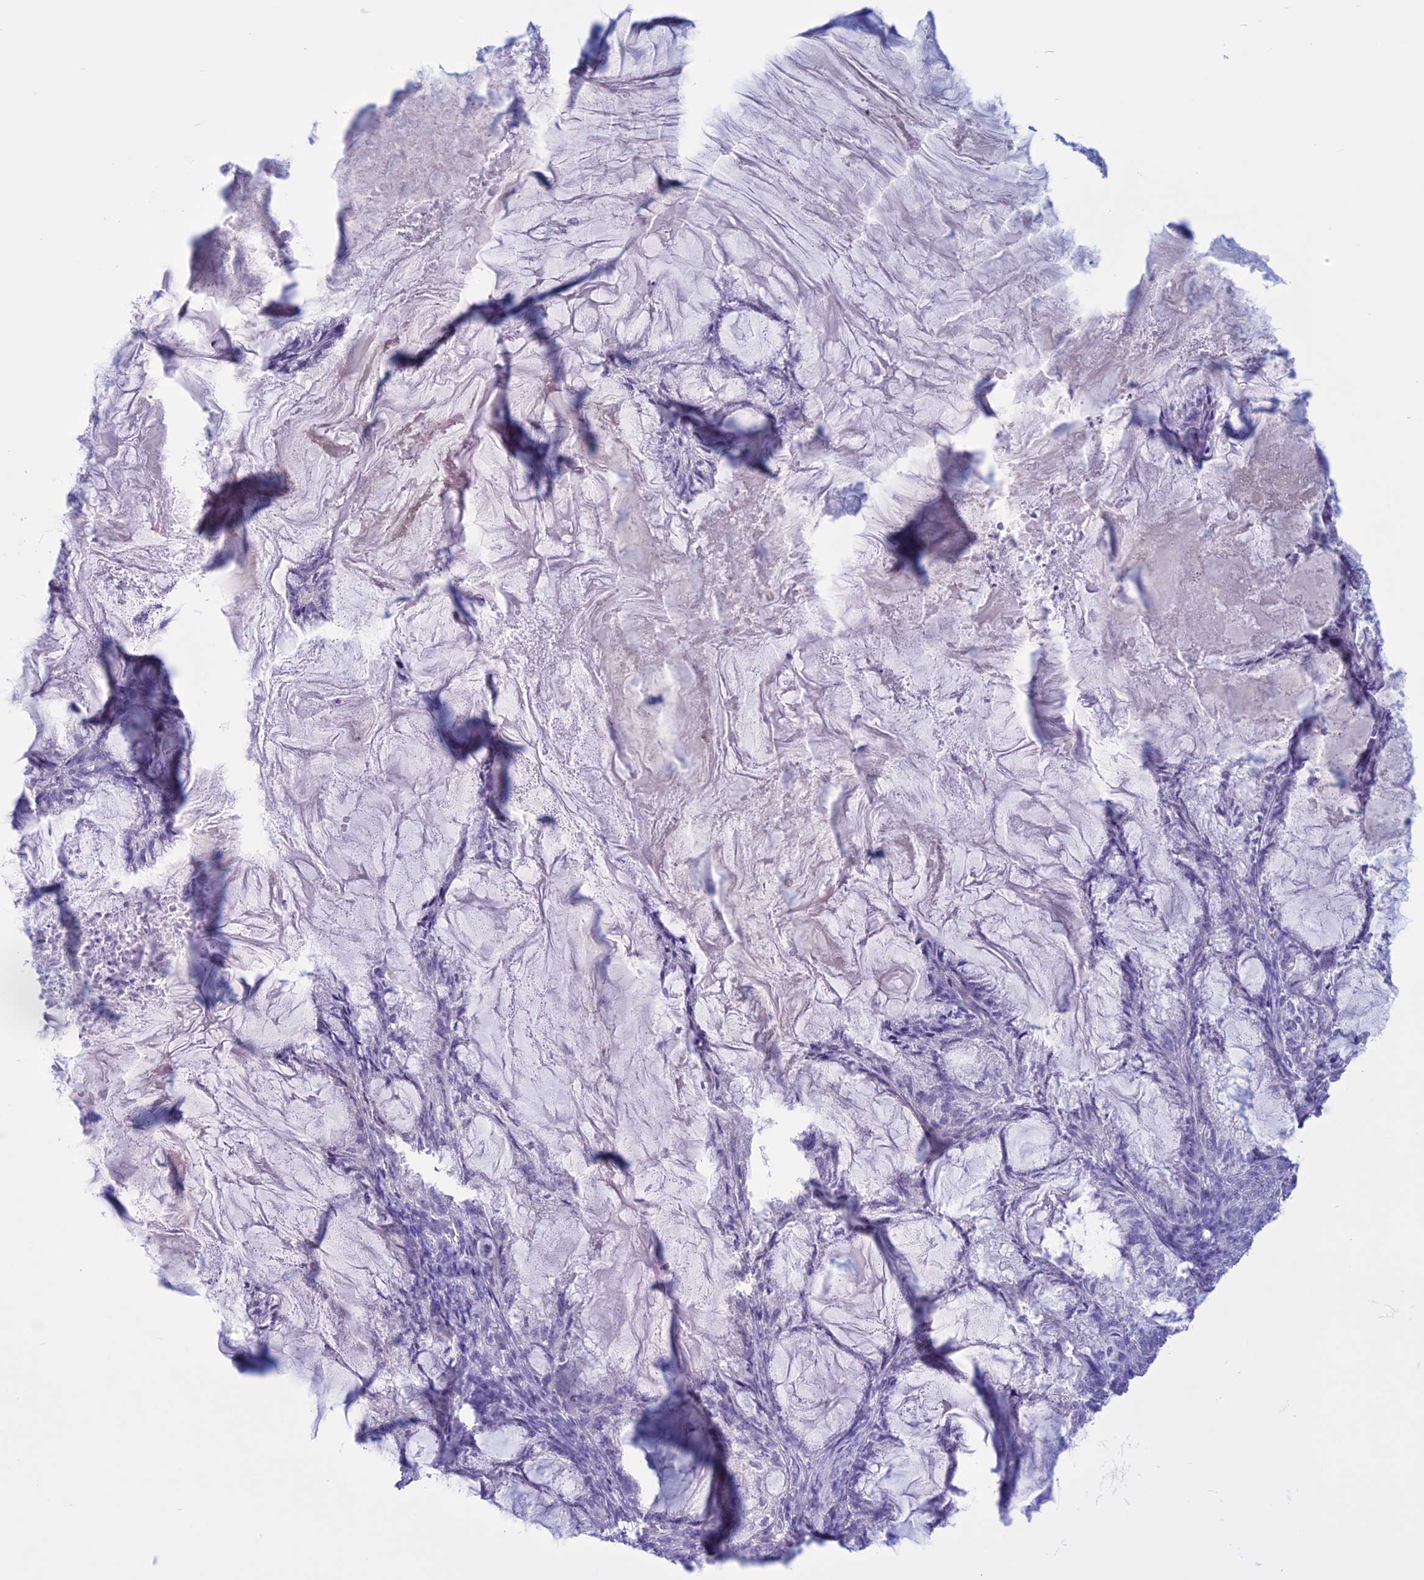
{"staining": {"intensity": "negative", "quantity": "none", "location": "none"}, "tissue": "endometrial cancer", "cell_type": "Tumor cells", "image_type": "cancer", "snomed": [{"axis": "morphology", "description": "Adenocarcinoma, NOS"}, {"axis": "topography", "description": "Endometrium"}], "caption": "The histopathology image displays no significant positivity in tumor cells of endometrial cancer (adenocarcinoma).", "gene": "SPHKAP", "patient": {"sex": "female", "age": 86}}